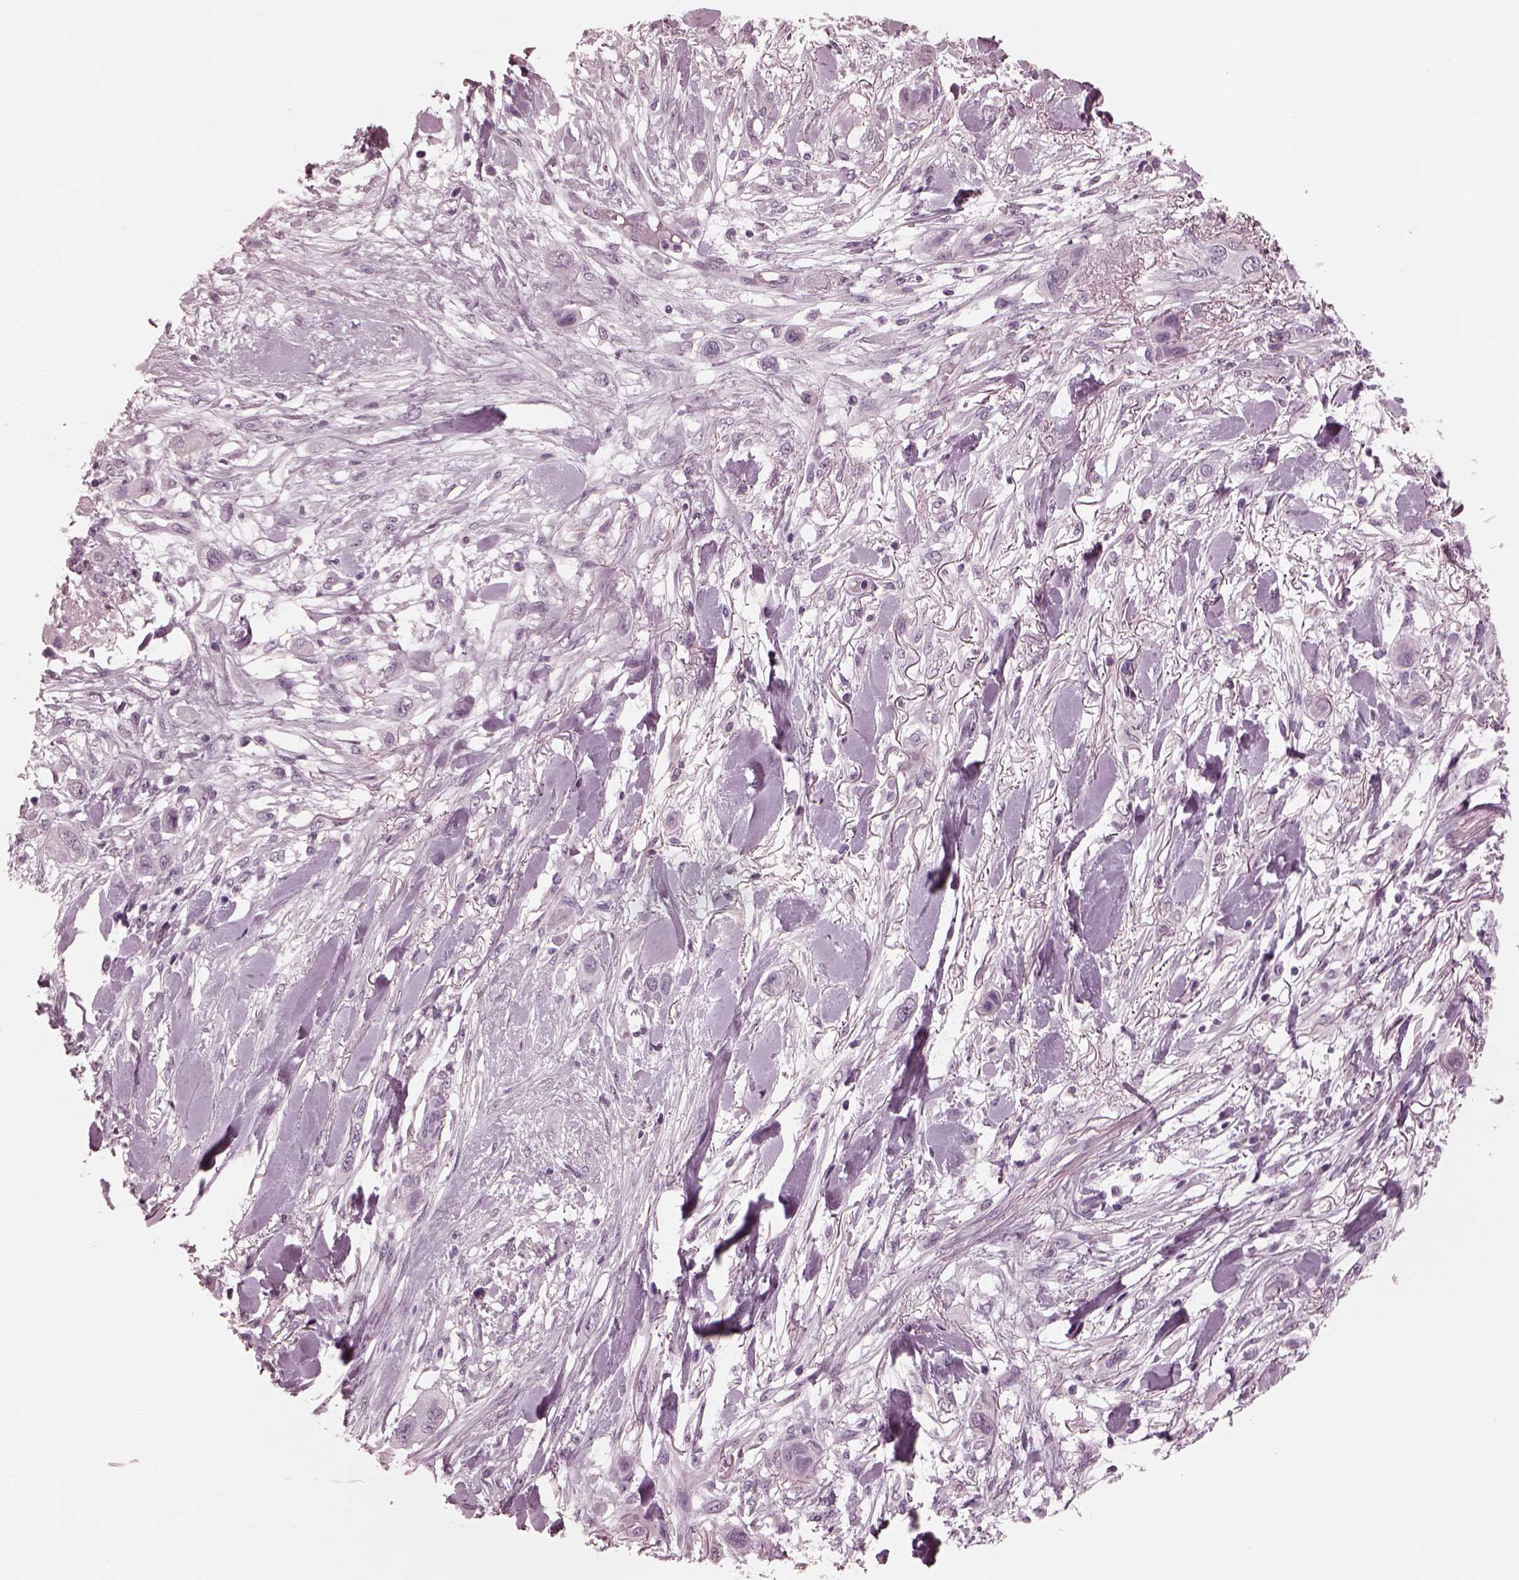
{"staining": {"intensity": "negative", "quantity": "none", "location": "none"}, "tissue": "skin cancer", "cell_type": "Tumor cells", "image_type": "cancer", "snomed": [{"axis": "morphology", "description": "Squamous cell carcinoma, NOS"}, {"axis": "topography", "description": "Skin"}], "caption": "Protein analysis of skin cancer displays no significant positivity in tumor cells. The staining was performed using DAB to visualize the protein expression in brown, while the nuclei were stained in blue with hematoxylin (Magnification: 20x).", "gene": "CGA", "patient": {"sex": "male", "age": 79}}